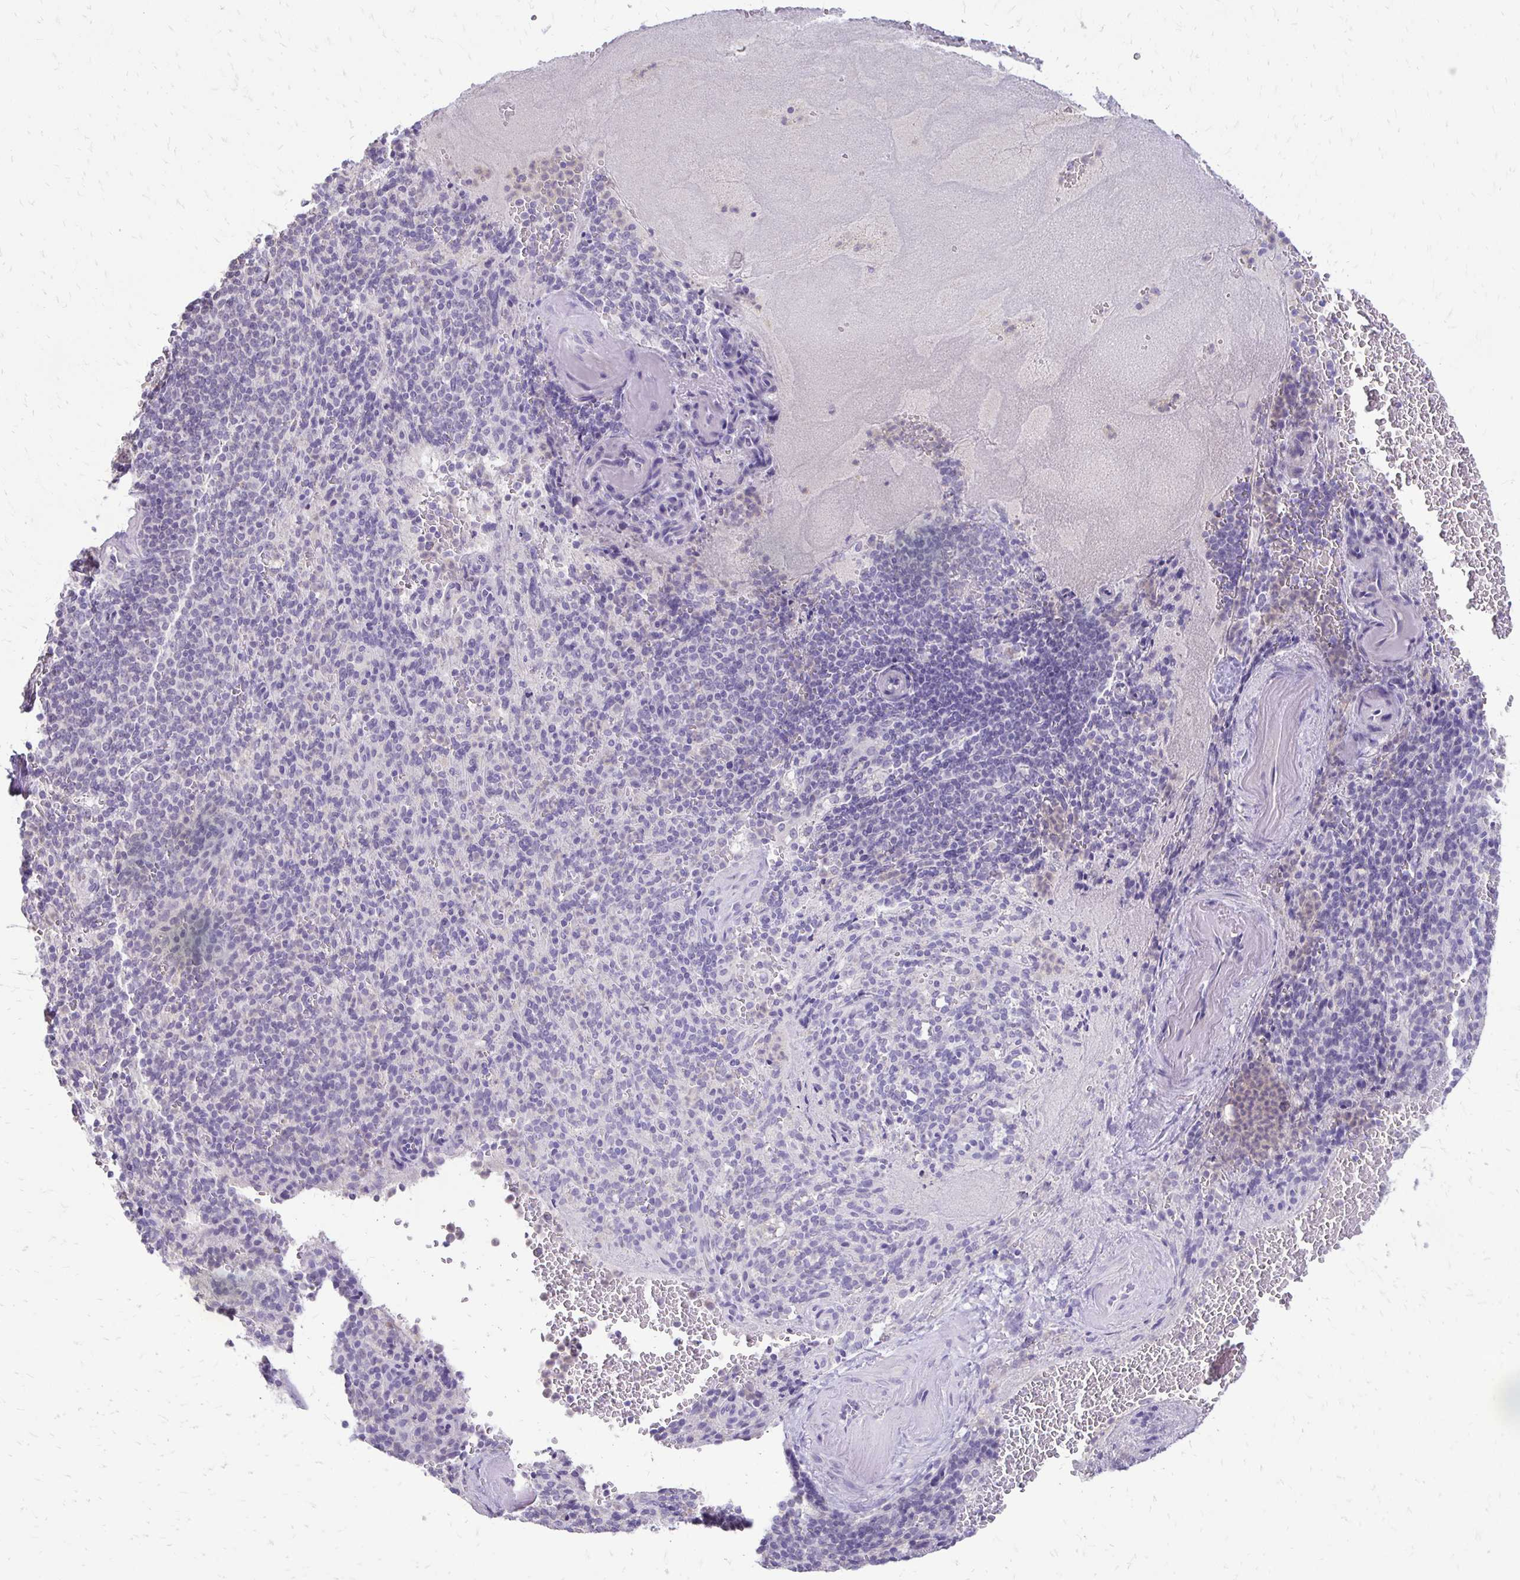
{"staining": {"intensity": "negative", "quantity": "none", "location": "none"}, "tissue": "spleen", "cell_type": "Cells in red pulp", "image_type": "normal", "snomed": [{"axis": "morphology", "description": "Normal tissue, NOS"}, {"axis": "topography", "description": "Spleen"}], "caption": "There is no significant expression in cells in red pulp of spleen. Nuclei are stained in blue.", "gene": "ALPG", "patient": {"sex": "female", "age": 74}}